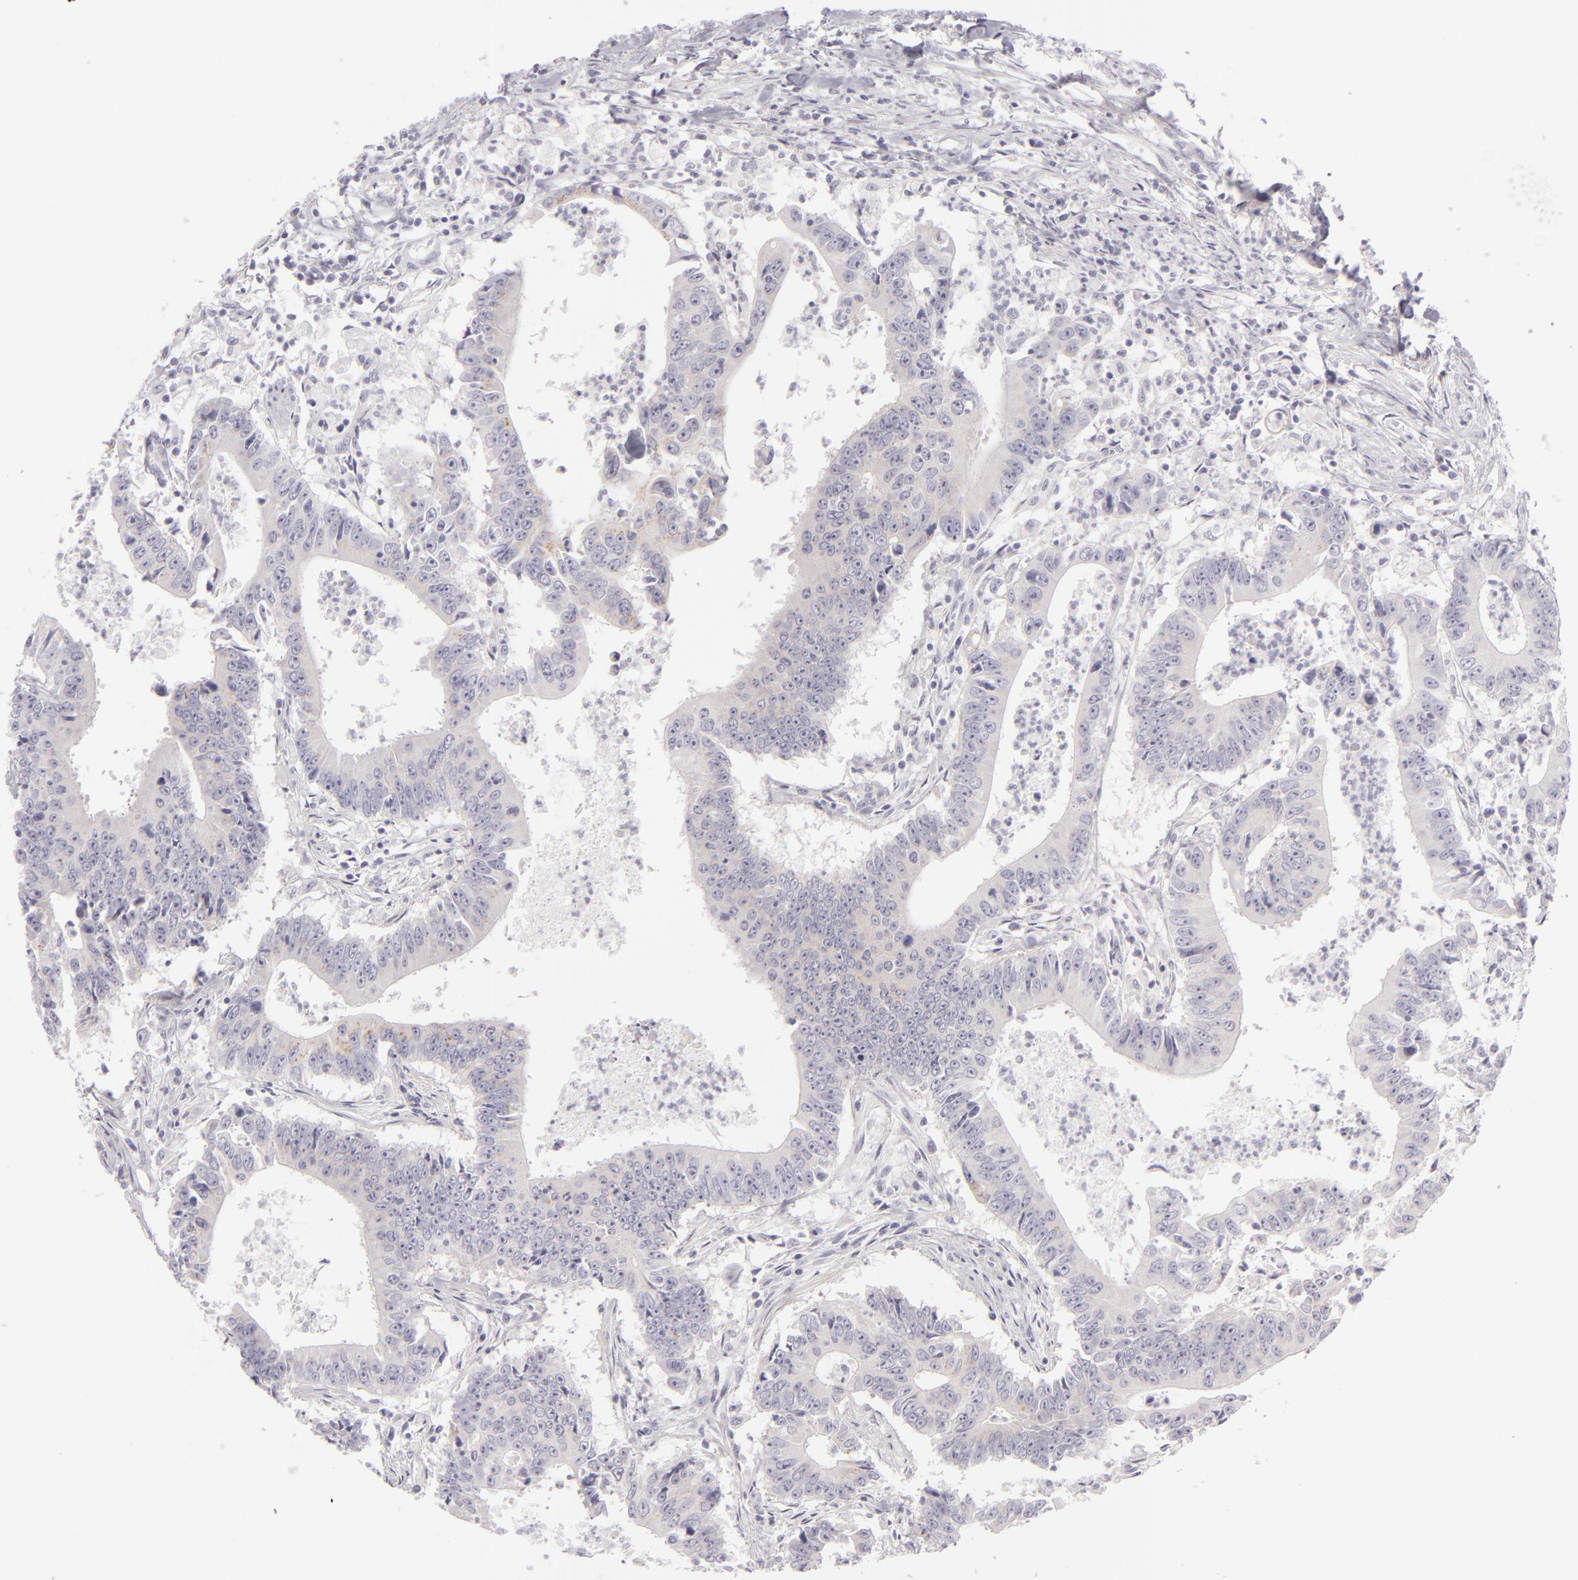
{"staining": {"intensity": "negative", "quantity": "none", "location": "none"}, "tissue": "colorectal cancer", "cell_type": "Tumor cells", "image_type": "cancer", "snomed": [{"axis": "morphology", "description": "Adenocarcinoma, NOS"}, {"axis": "topography", "description": "Colon"}], "caption": "Immunohistochemistry photomicrograph of human adenocarcinoma (colorectal) stained for a protein (brown), which exhibits no expression in tumor cells. Brightfield microscopy of immunohistochemistry (IHC) stained with DAB (3,3'-diaminobenzidine) (brown) and hematoxylin (blue), captured at high magnification.", "gene": "DLG4", "patient": {"sex": "male", "age": 55}}